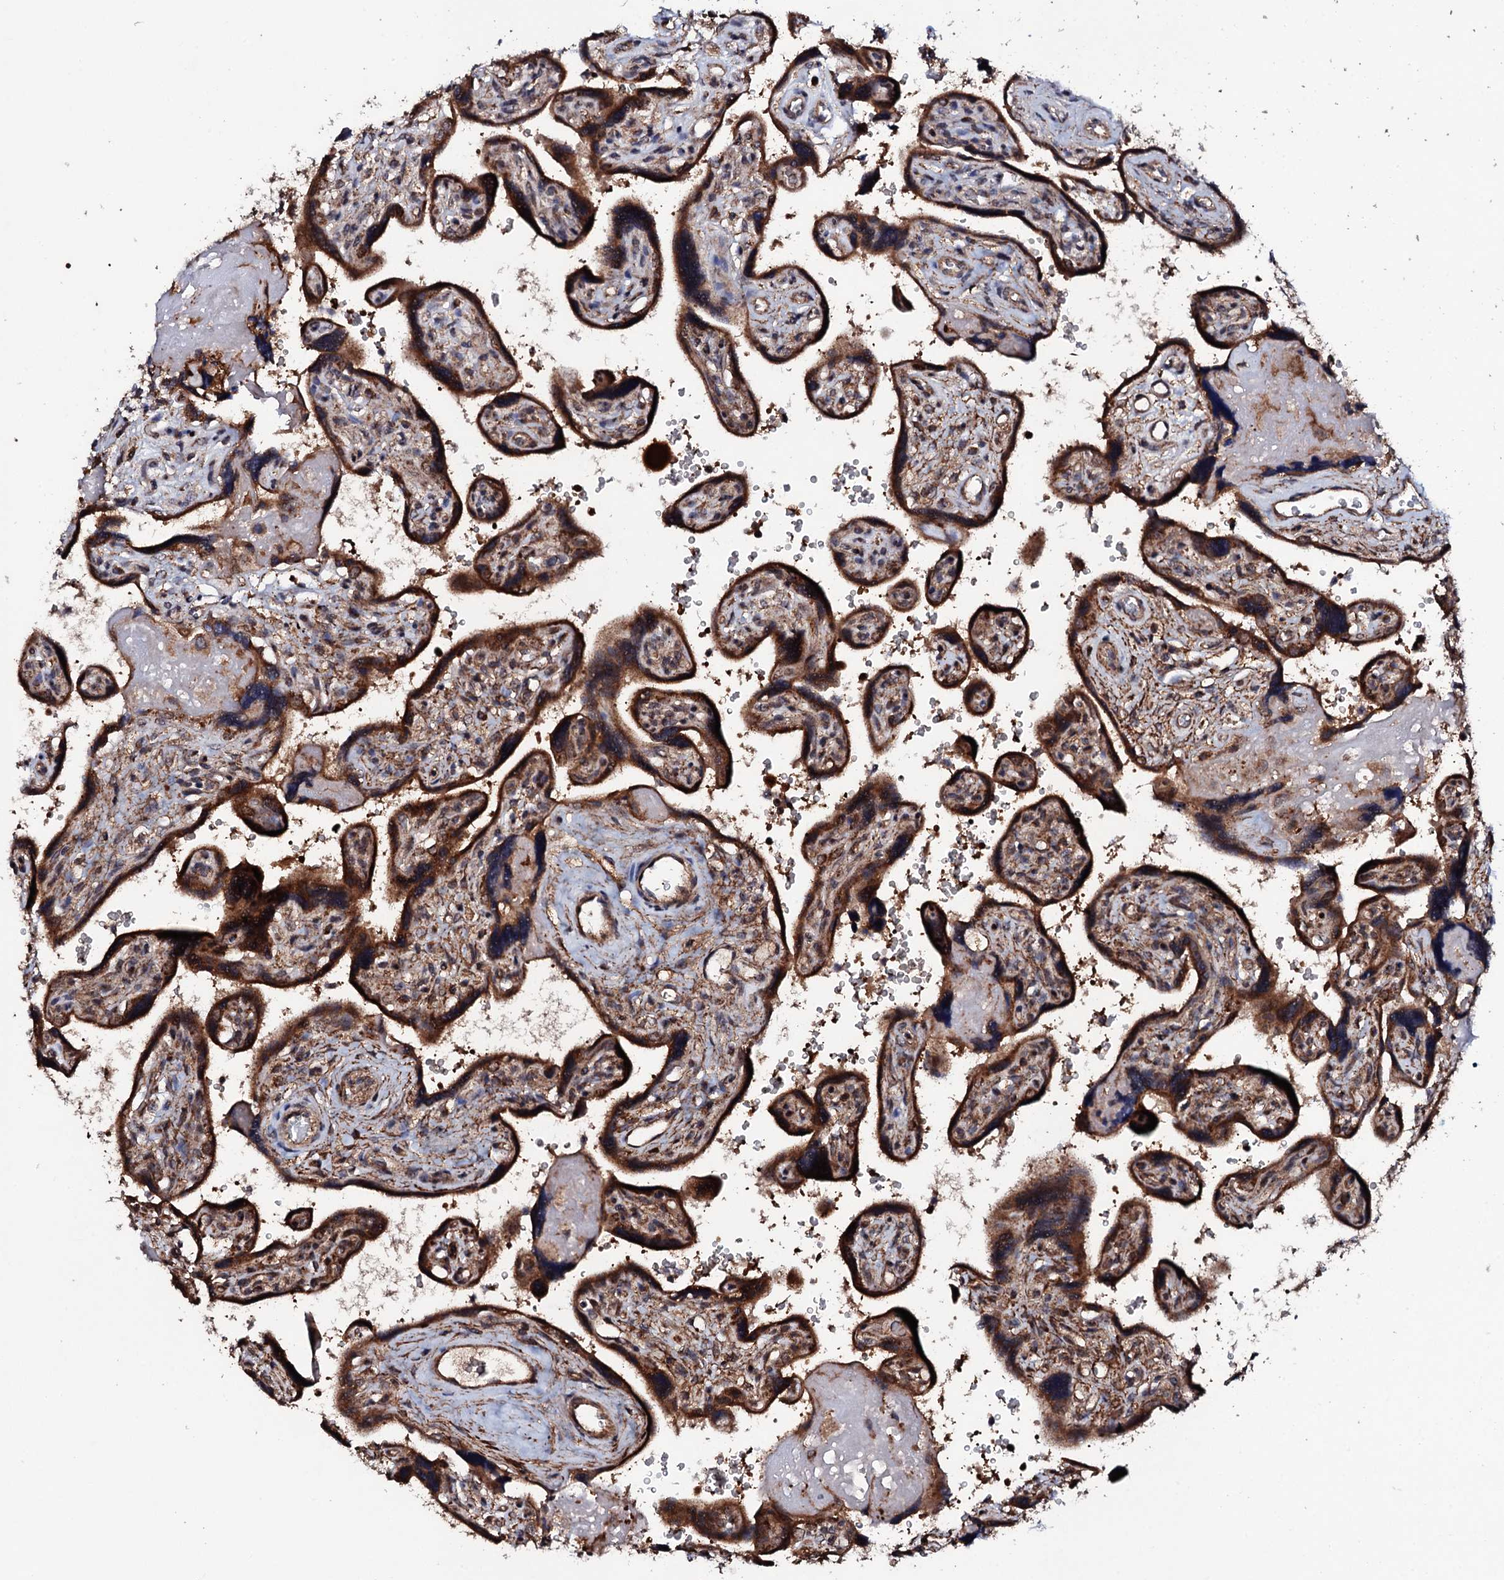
{"staining": {"intensity": "strong", "quantity": ">75%", "location": "cytoplasmic/membranous"}, "tissue": "placenta", "cell_type": "Trophoblastic cells", "image_type": "normal", "snomed": [{"axis": "morphology", "description": "Normal tissue, NOS"}, {"axis": "topography", "description": "Placenta"}], "caption": "Placenta was stained to show a protein in brown. There is high levels of strong cytoplasmic/membranous positivity in approximately >75% of trophoblastic cells. (Stains: DAB (3,3'-diaminobenzidine) in brown, nuclei in blue, Microscopy: brightfield microscopy at high magnification).", "gene": "MTIF3", "patient": {"sex": "female", "age": 39}}